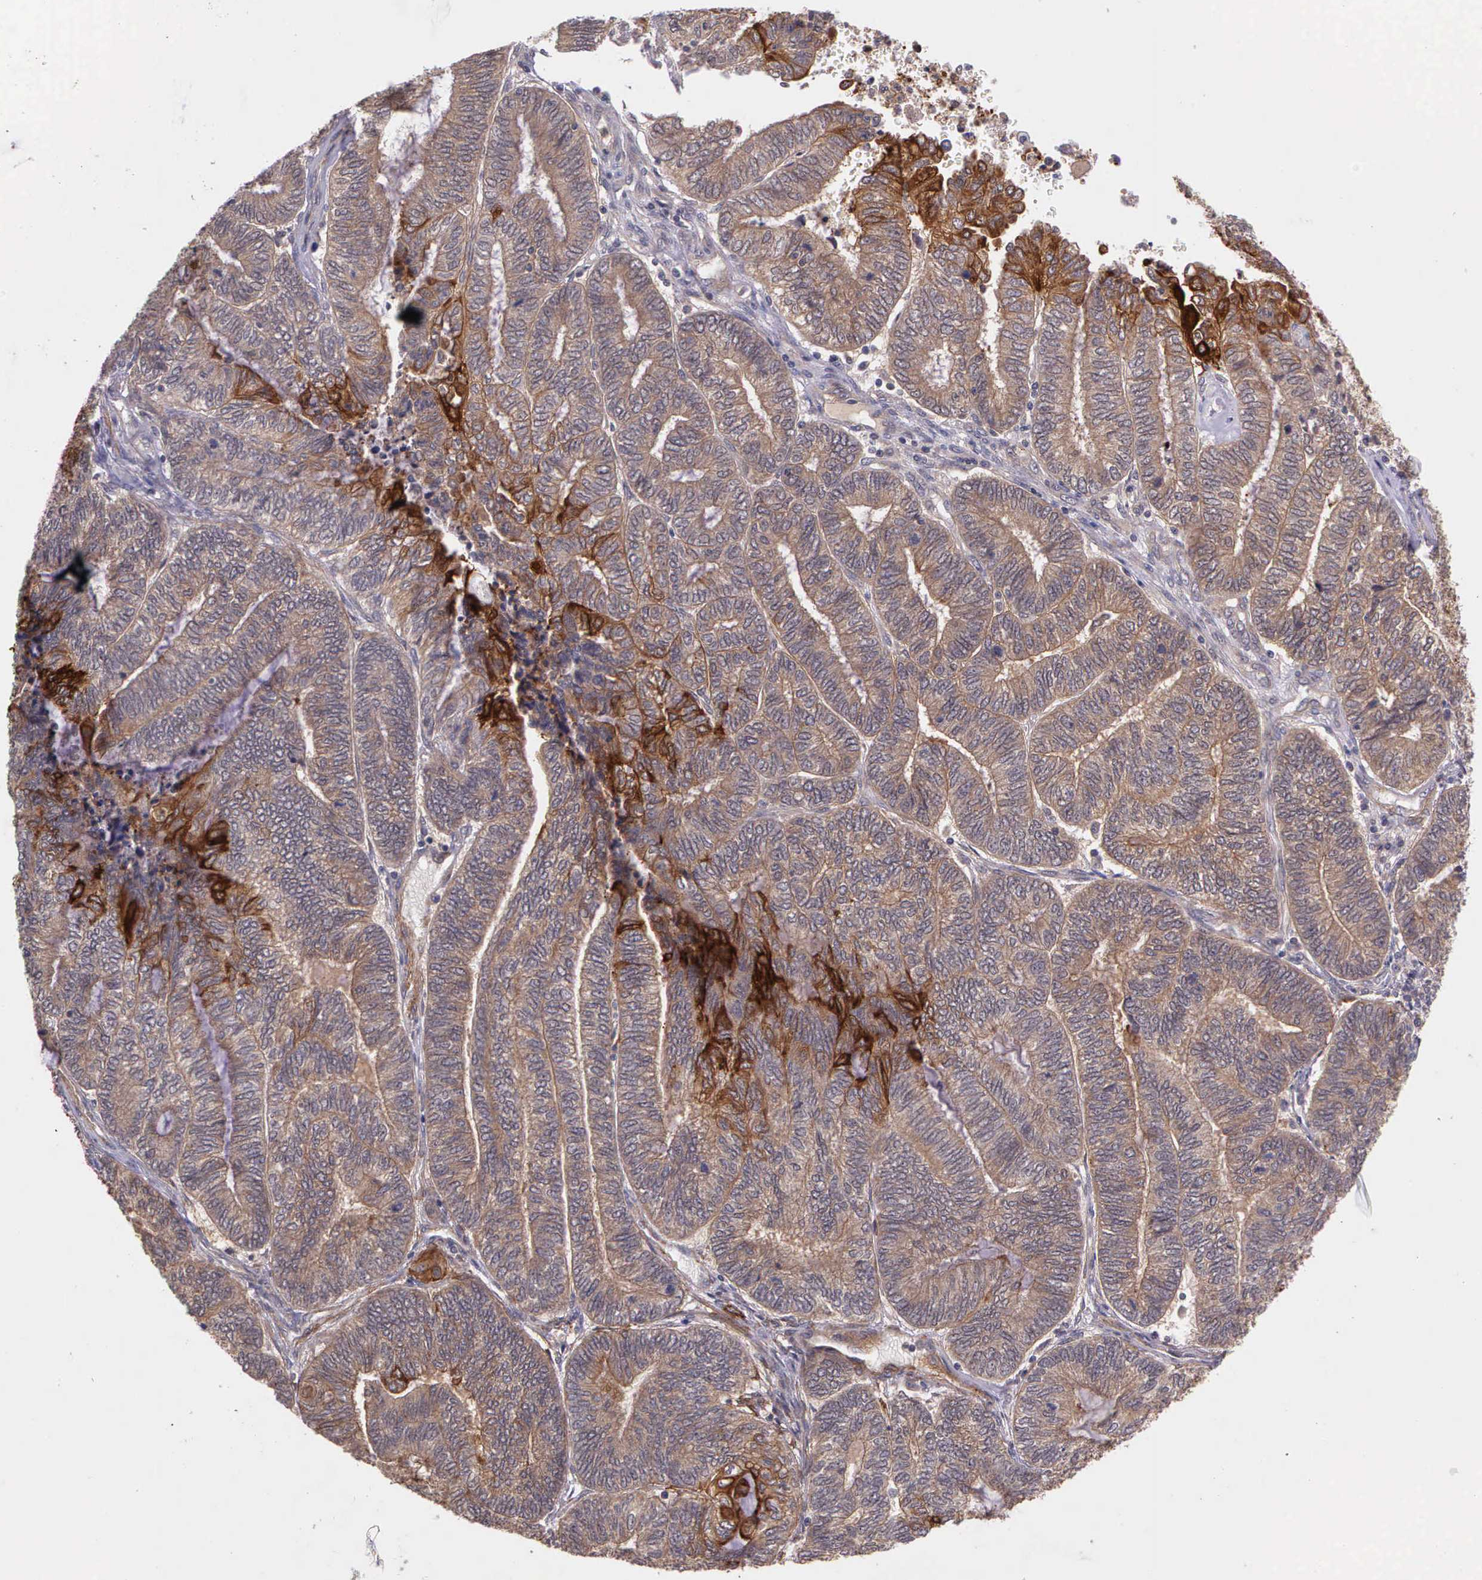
{"staining": {"intensity": "strong", "quantity": "<25%", "location": "cytoplasmic/membranous"}, "tissue": "endometrial cancer", "cell_type": "Tumor cells", "image_type": "cancer", "snomed": [{"axis": "morphology", "description": "Adenocarcinoma, NOS"}, {"axis": "topography", "description": "Uterus"}, {"axis": "topography", "description": "Endometrium"}], "caption": "Tumor cells show strong cytoplasmic/membranous staining in approximately <25% of cells in adenocarcinoma (endometrial).", "gene": "PRICKLE3", "patient": {"sex": "female", "age": 70}}